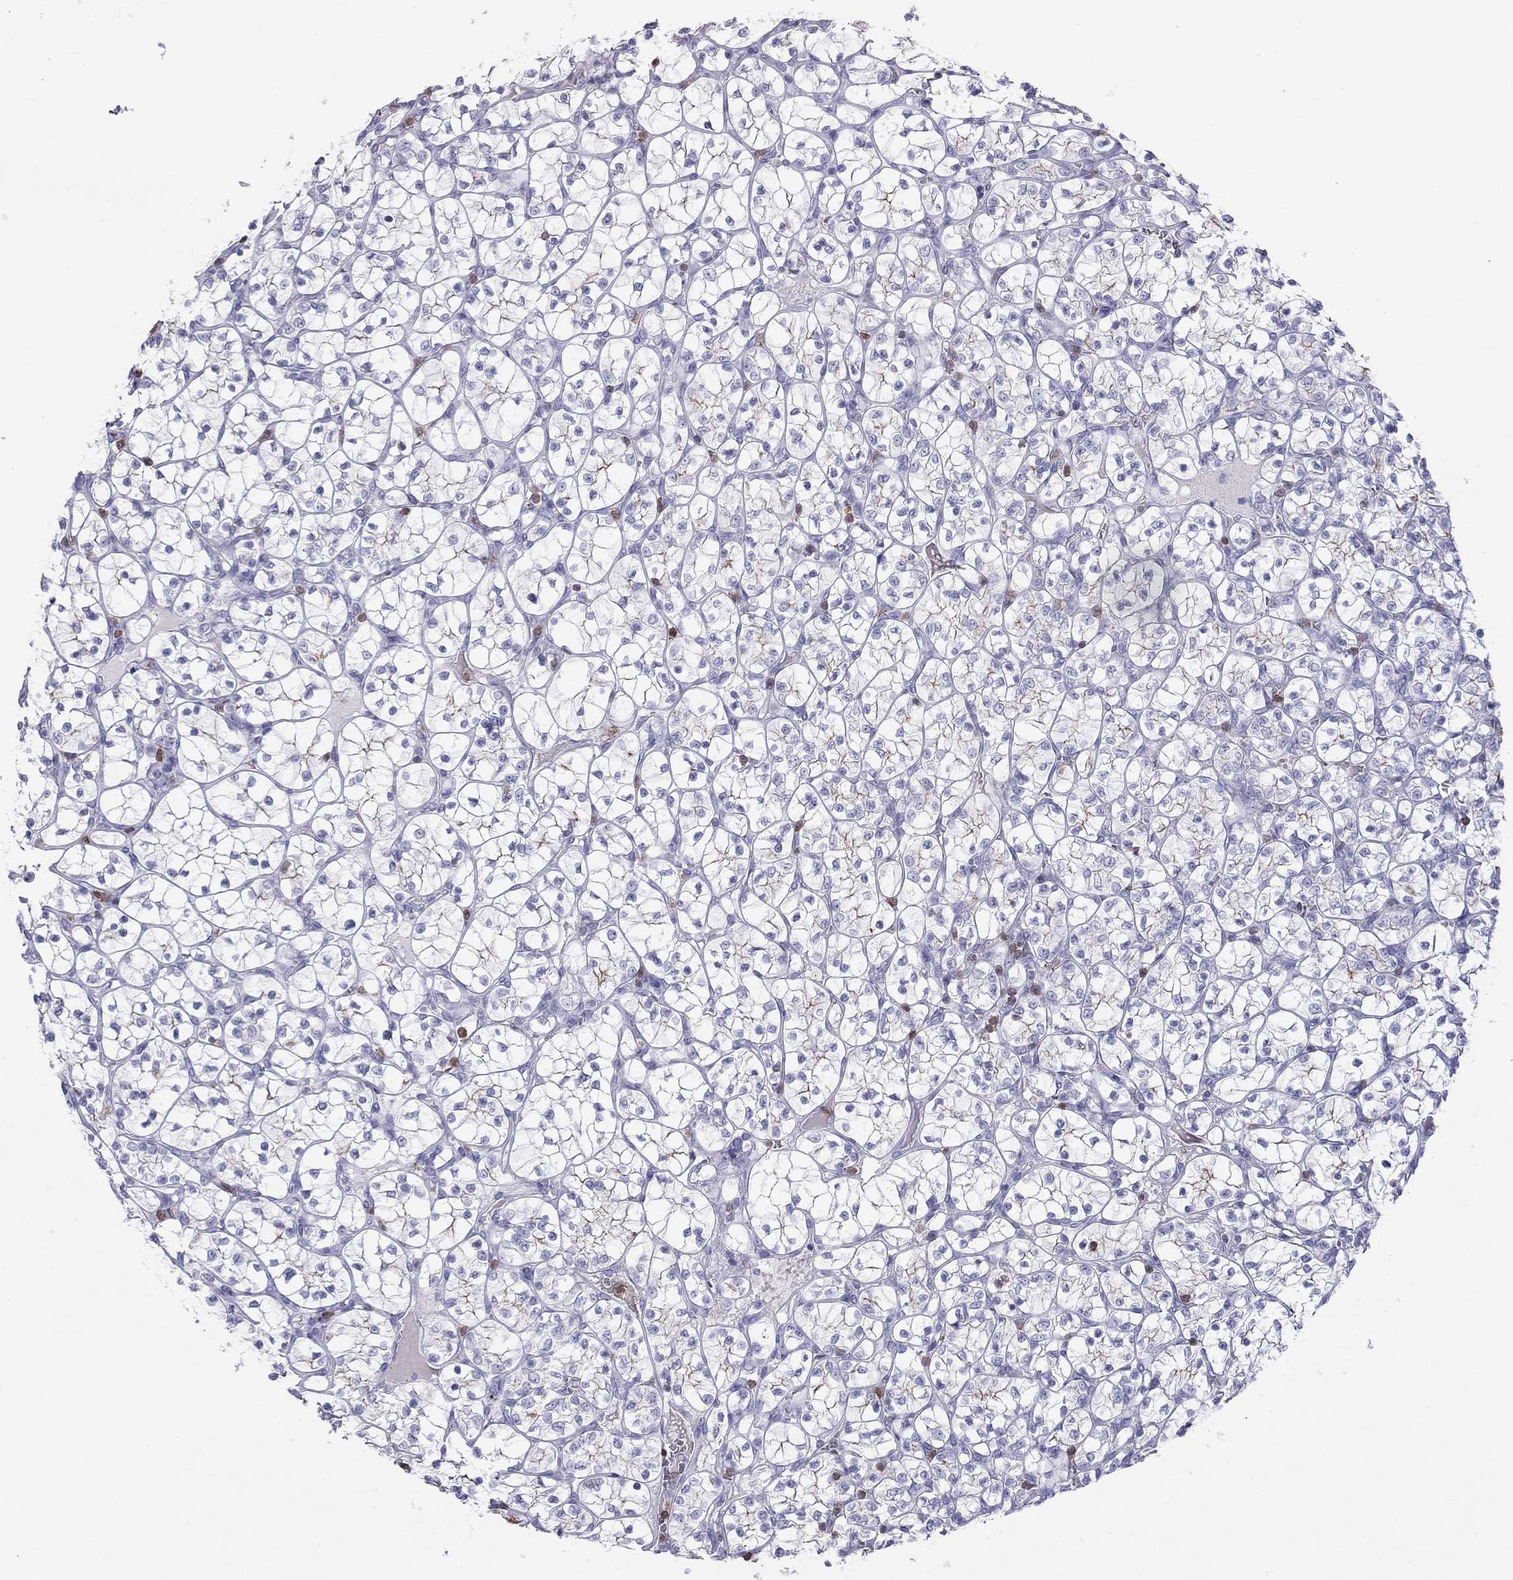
{"staining": {"intensity": "moderate", "quantity": "<25%", "location": "cytoplasmic/membranous"}, "tissue": "renal cancer", "cell_type": "Tumor cells", "image_type": "cancer", "snomed": [{"axis": "morphology", "description": "Adenocarcinoma, NOS"}, {"axis": "topography", "description": "Kidney"}], "caption": "Human renal adenocarcinoma stained with a protein marker reveals moderate staining in tumor cells.", "gene": "SH2D2A", "patient": {"sex": "female", "age": 89}}